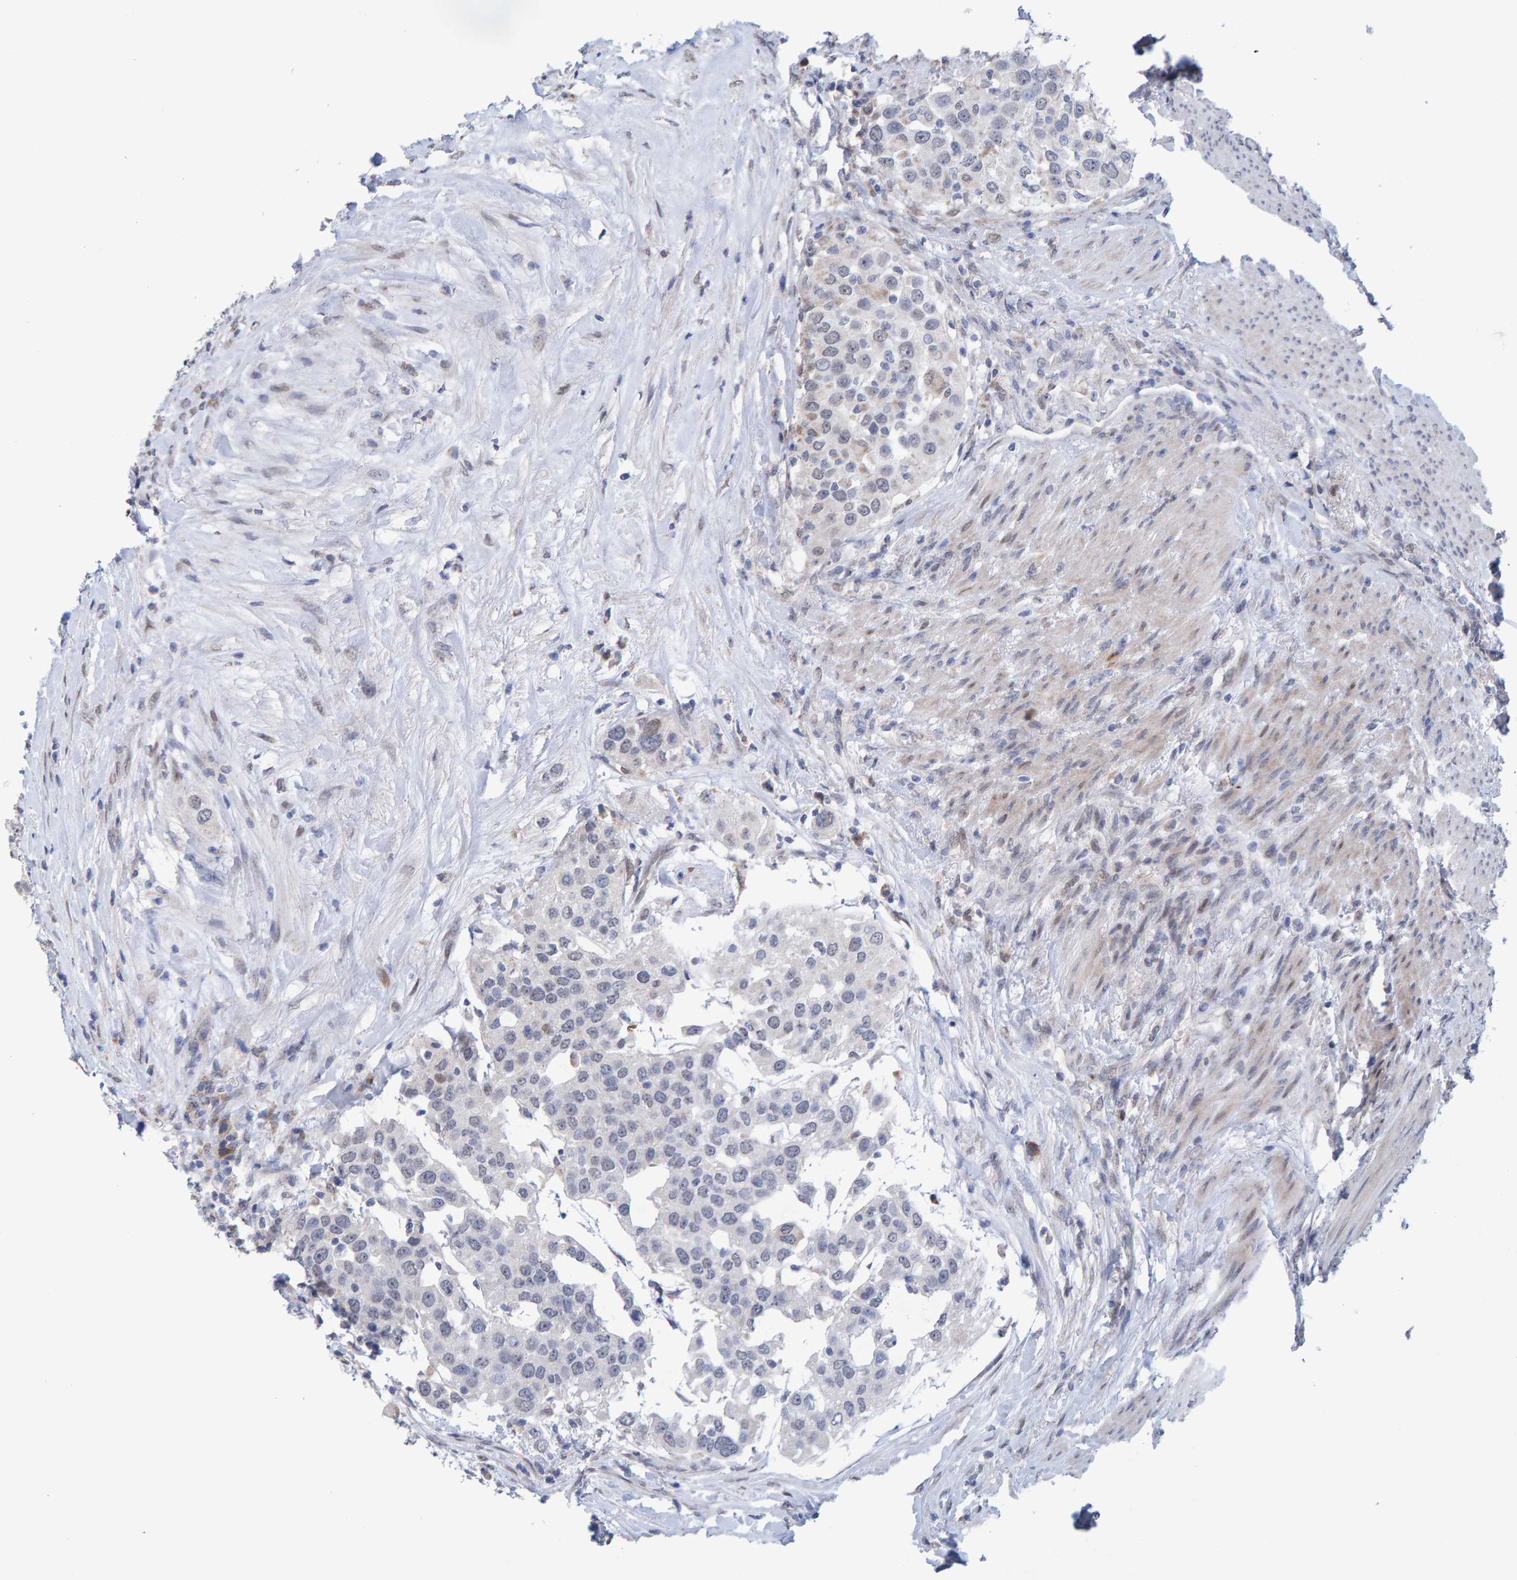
{"staining": {"intensity": "negative", "quantity": "none", "location": "none"}, "tissue": "urothelial cancer", "cell_type": "Tumor cells", "image_type": "cancer", "snomed": [{"axis": "morphology", "description": "Urothelial carcinoma, High grade"}, {"axis": "topography", "description": "Urinary bladder"}], "caption": "The IHC histopathology image has no significant staining in tumor cells of urothelial cancer tissue.", "gene": "USP43", "patient": {"sex": "female", "age": 80}}